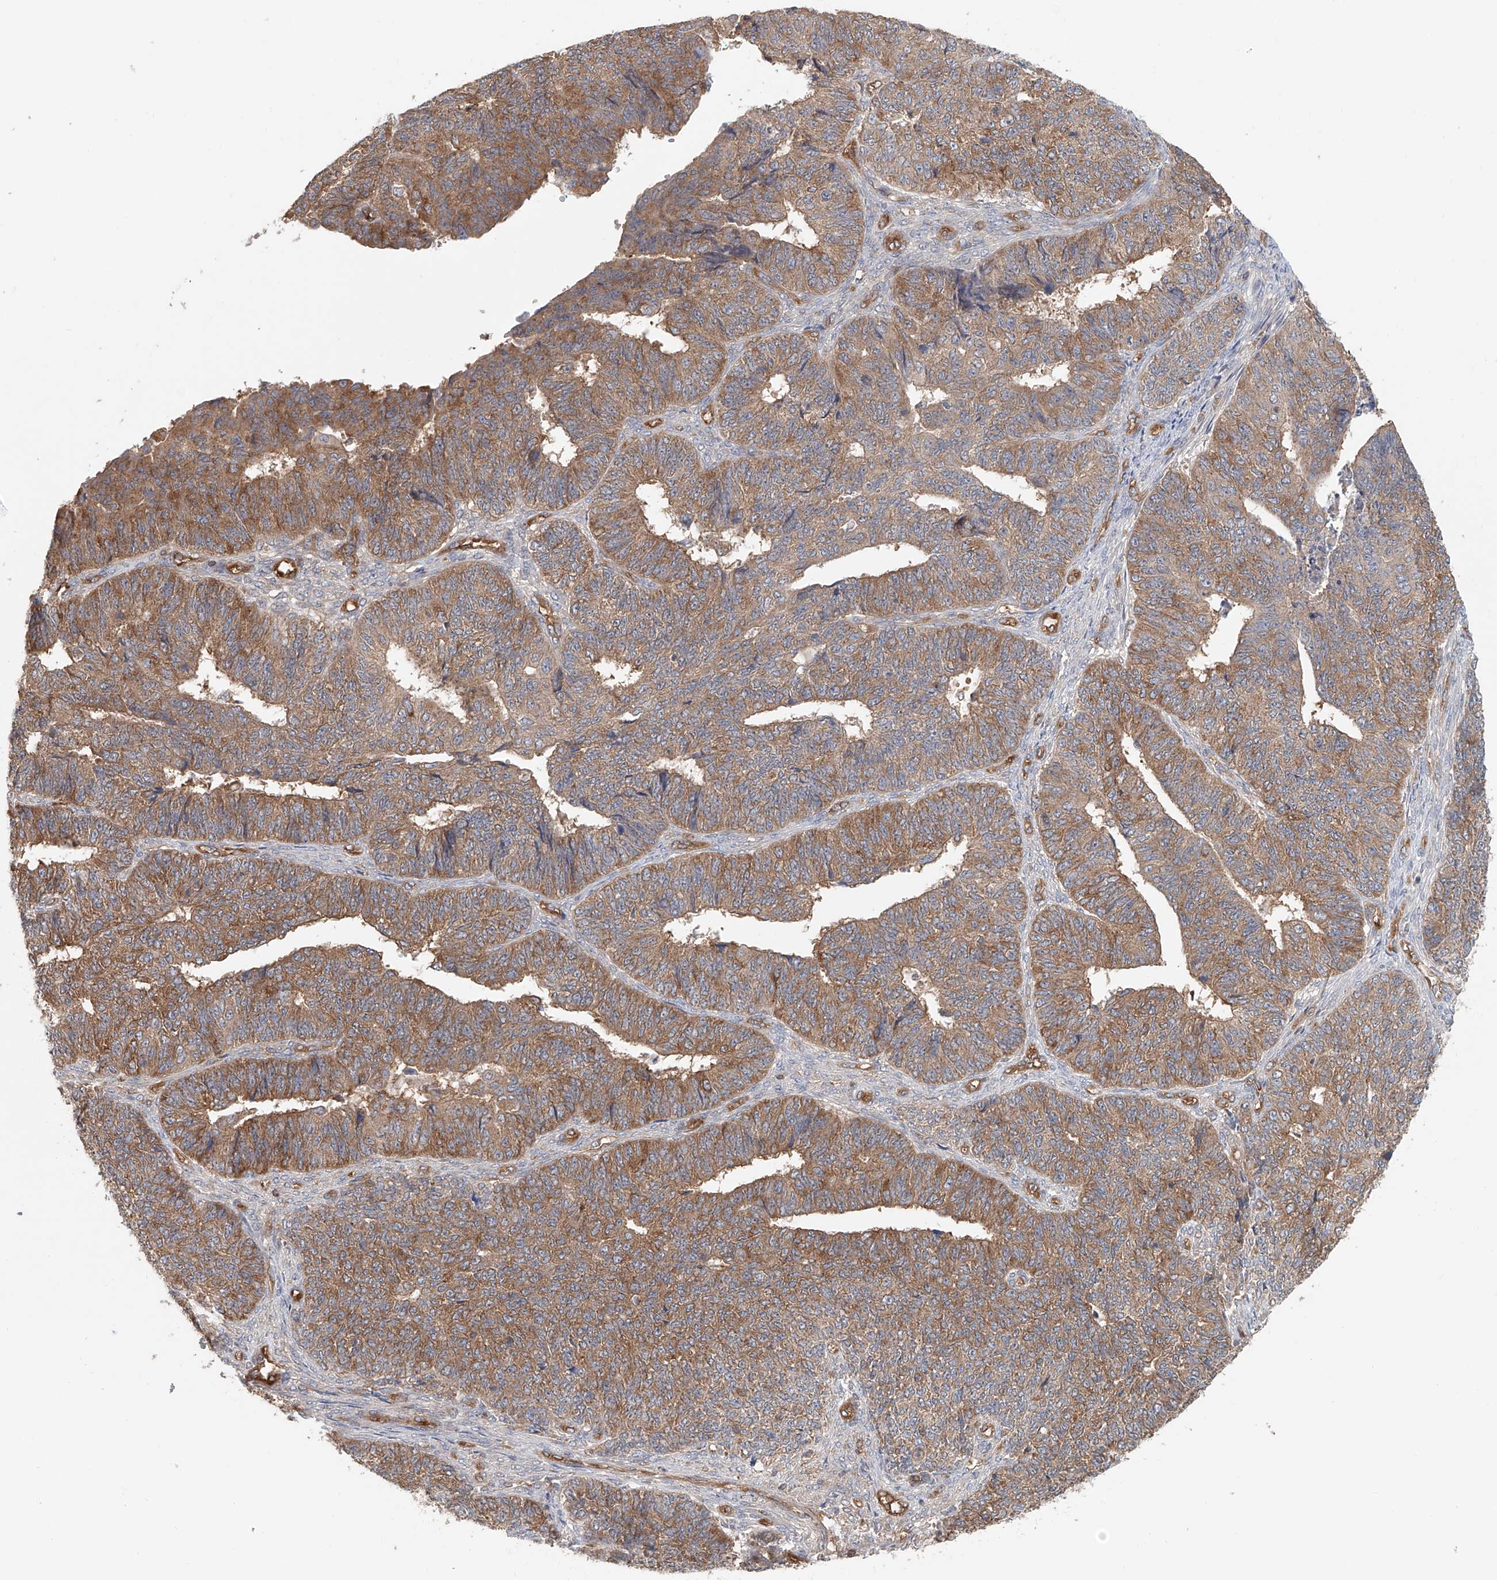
{"staining": {"intensity": "moderate", "quantity": ">75%", "location": "cytoplasmic/membranous"}, "tissue": "endometrial cancer", "cell_type": "Tumor cells", "image_type": "cancer", "snomed": [{"axis": "morphology", "description": "Adenocarcinoma, NOS"}, {"axis": "topography", "description": "Endometrium"}], "caption": "Immunohistochemical staining of human adenocarcinoma (endometrial) shows medium levels of moderate cytoplasmic/membranous protein positivity in about >75% of tumor cells. (brown staining indicates protein expression, while blue staining denotes nuclei).", "gene": "FRYL", "patient": {"sex": "female", "age": 32}}